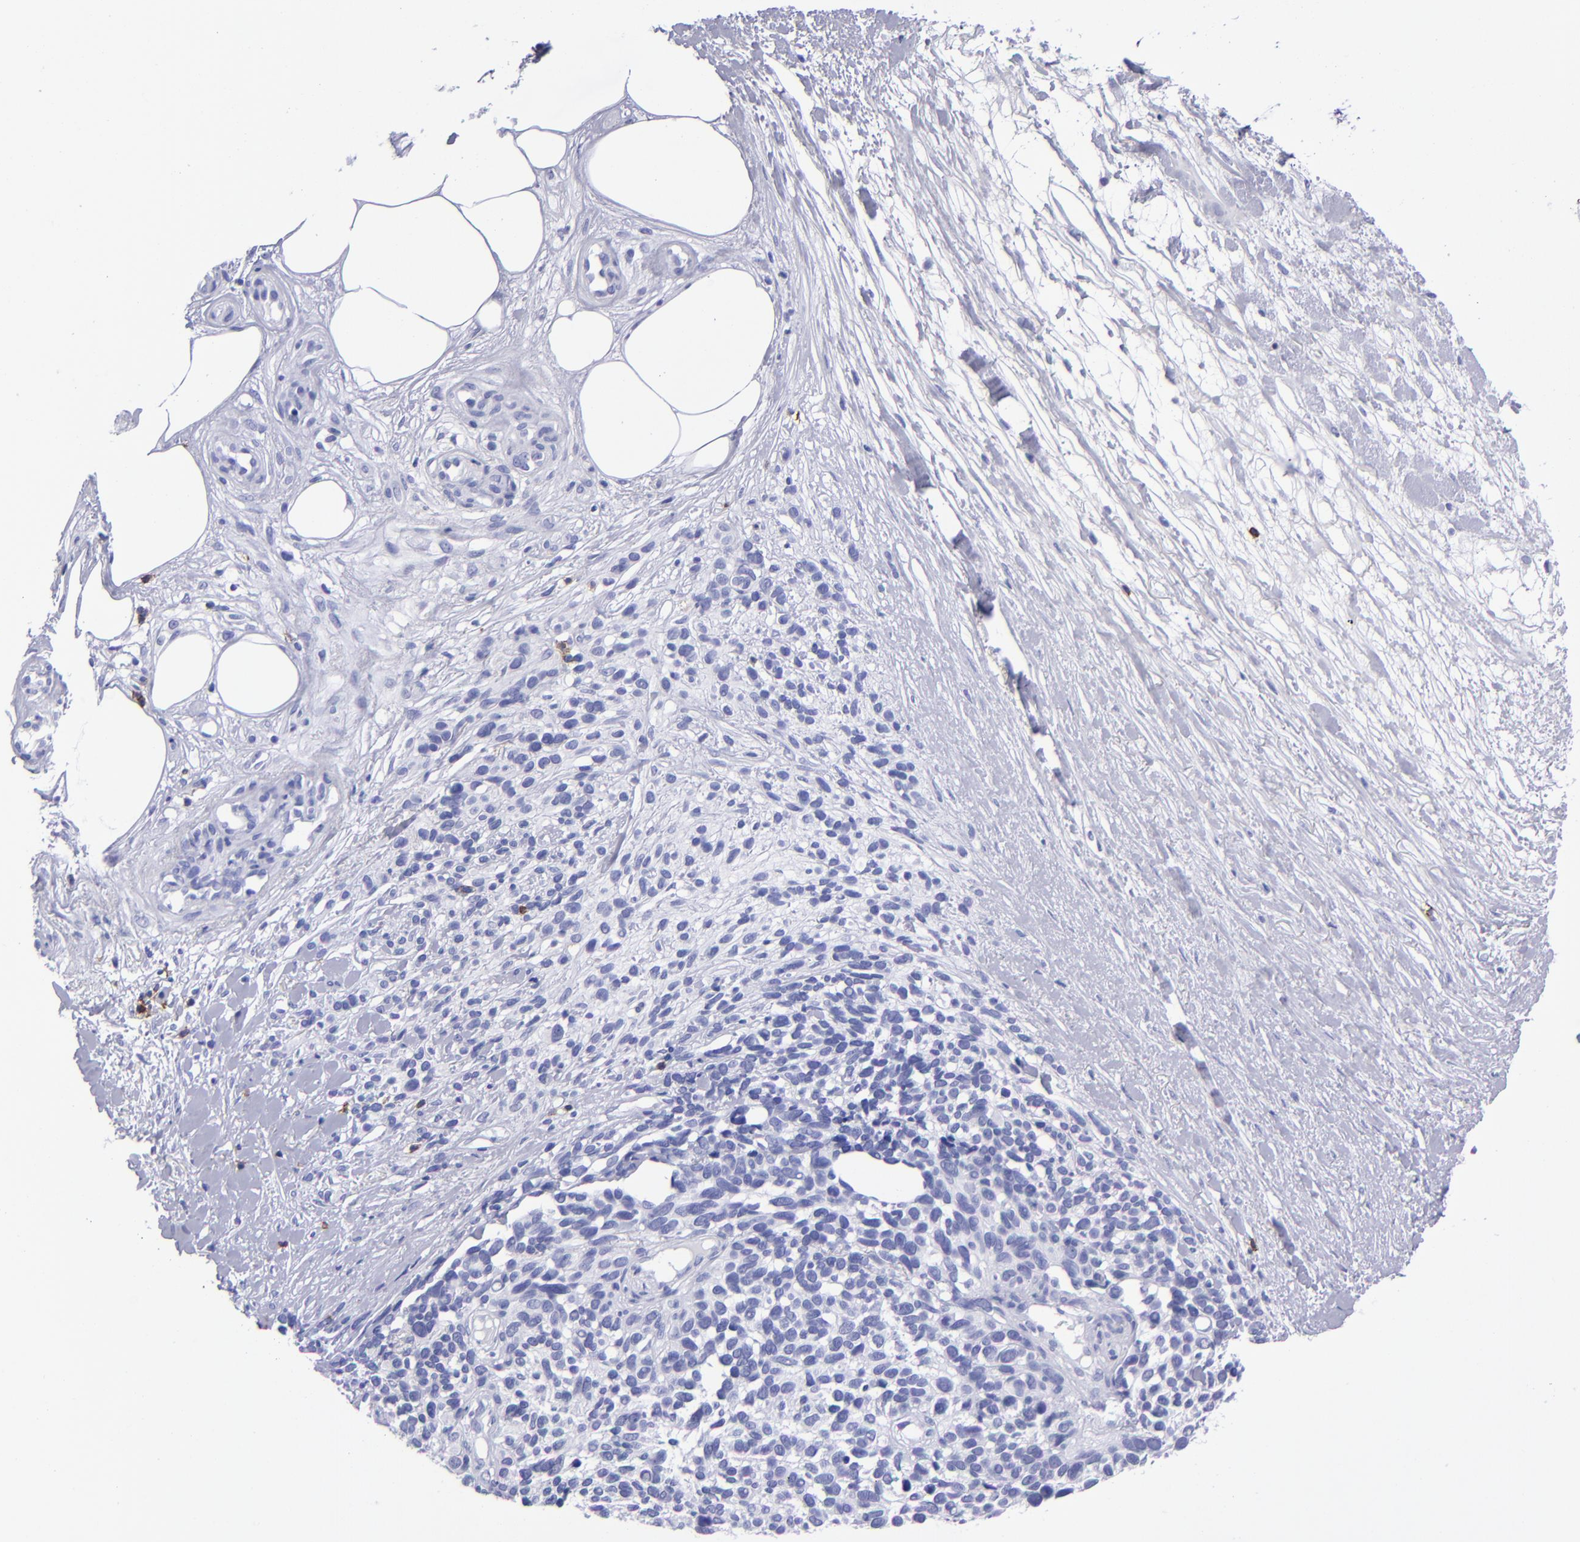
{"staining": {"intensity": "negative", "quantity": "none", "location": "none"}, "tissue": "melanoma", "cell_type": "Tumor cells", "image_type": "cancer", "snomed": [{"axis": "morphology", "description": "Malignant melanoma, NOS"}, {"axis": "topography", "description": "Skin"}], "caption": "Immunohistochemistry histopathology image of neoplastic tissue: malignant melanoma stained with DAB (3,3'-diaminobenzidine) displays no significant protein staining in tumor cells.", "gene": "CD6", "patient": {"sex": "female", "age": 85}}